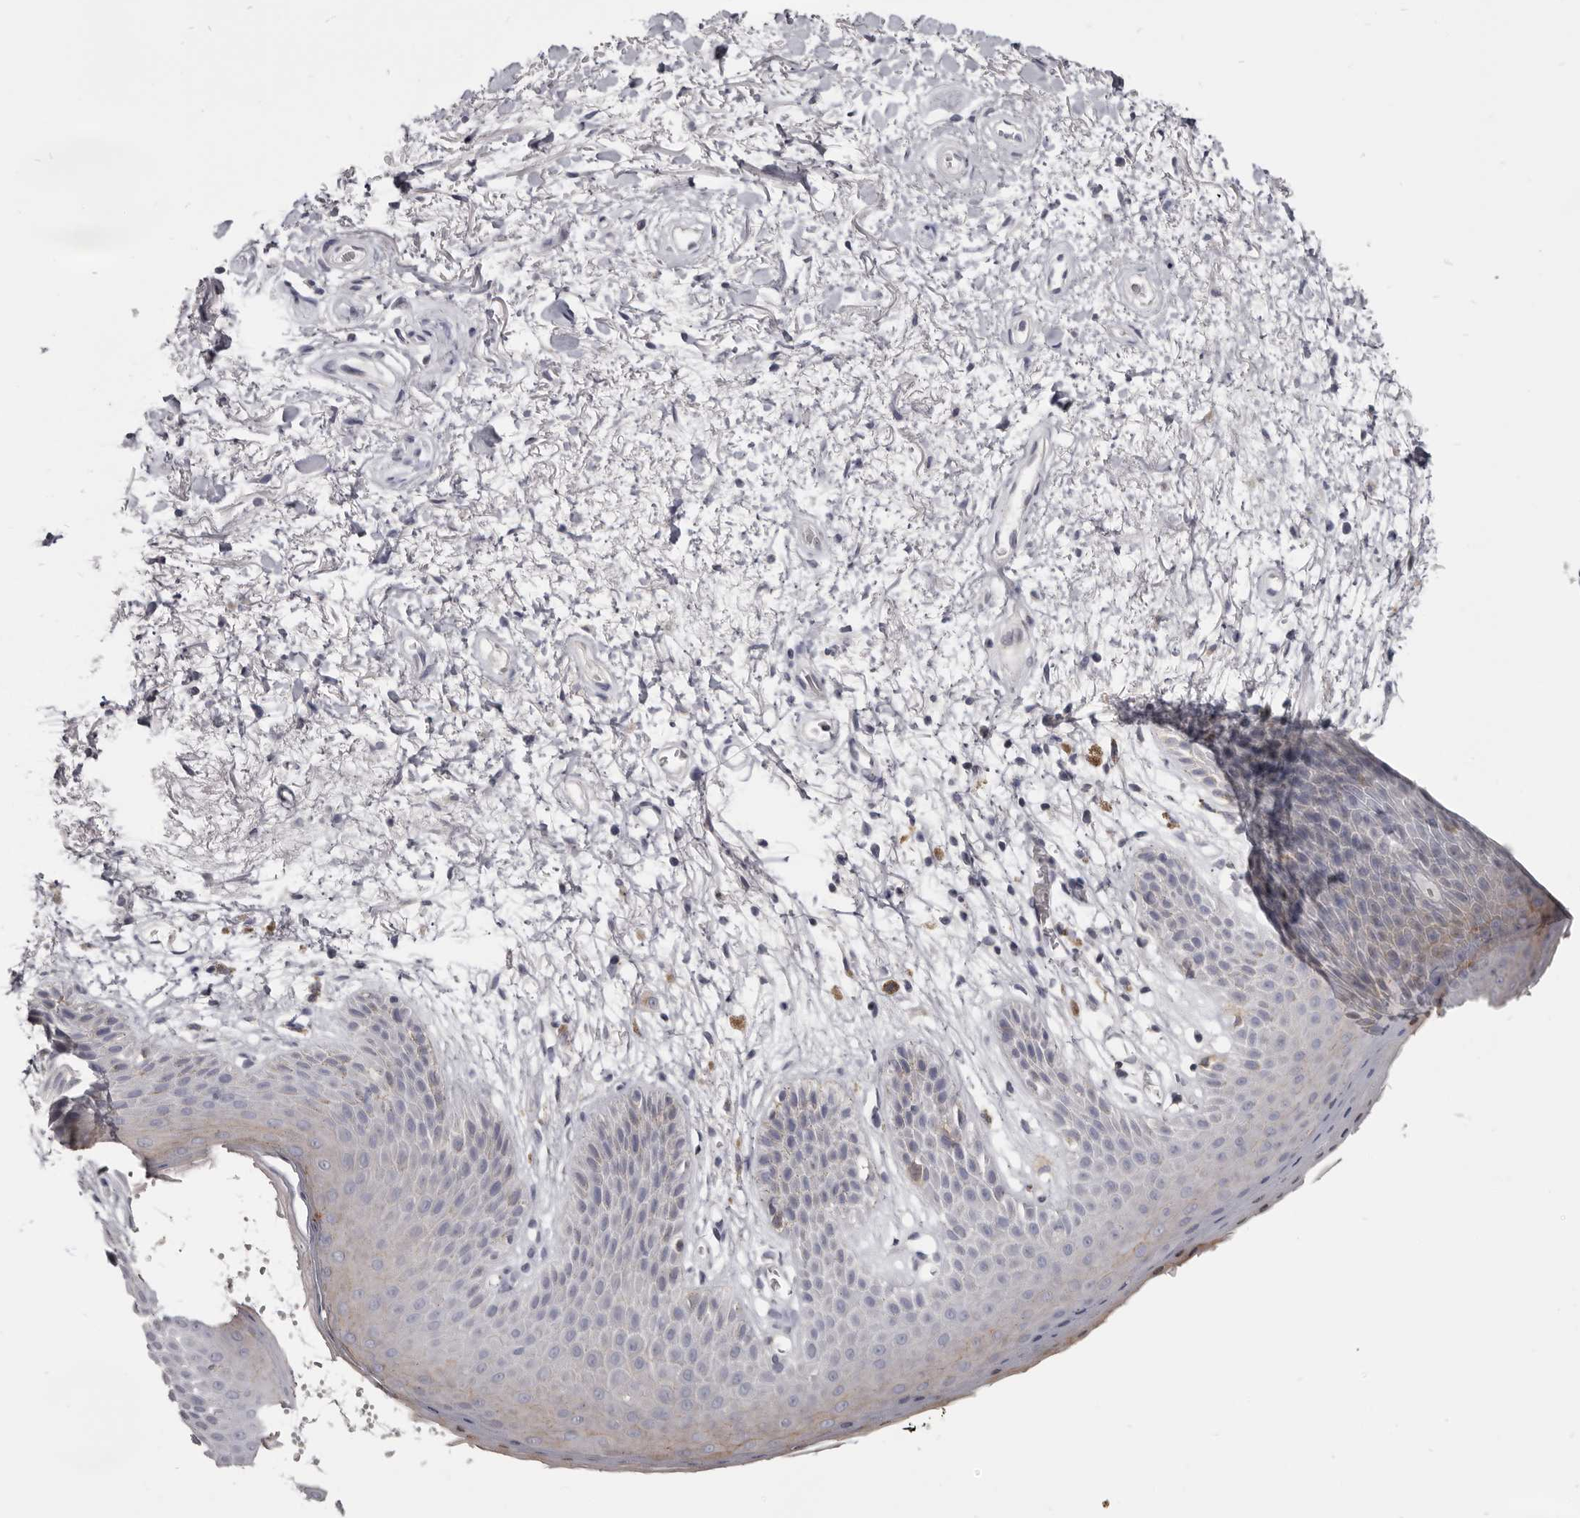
{"staining": {"intensity": "weak", "quantity": "<25%", "location": "cytoplasmic/membranous"}, "tissue": "skin", "cell_type": "Epidermal cells", "image_type": "normal", "snomed": [{"axis": "morphology", "description": "Normal tissue, NOS"}, {"axis": "topography", "description": "Anal"}], "caption": "Immunohistochemical staining of normal skin shows no significant positivity in epidermal cells. Brightfield microscopy of immunohistochemistry (IHC) stained with DAB (brown) and hematoxylin (blue), captured at high magnification.", "gene": "CGN", "patient": {"sex": "male", "age": 74}}